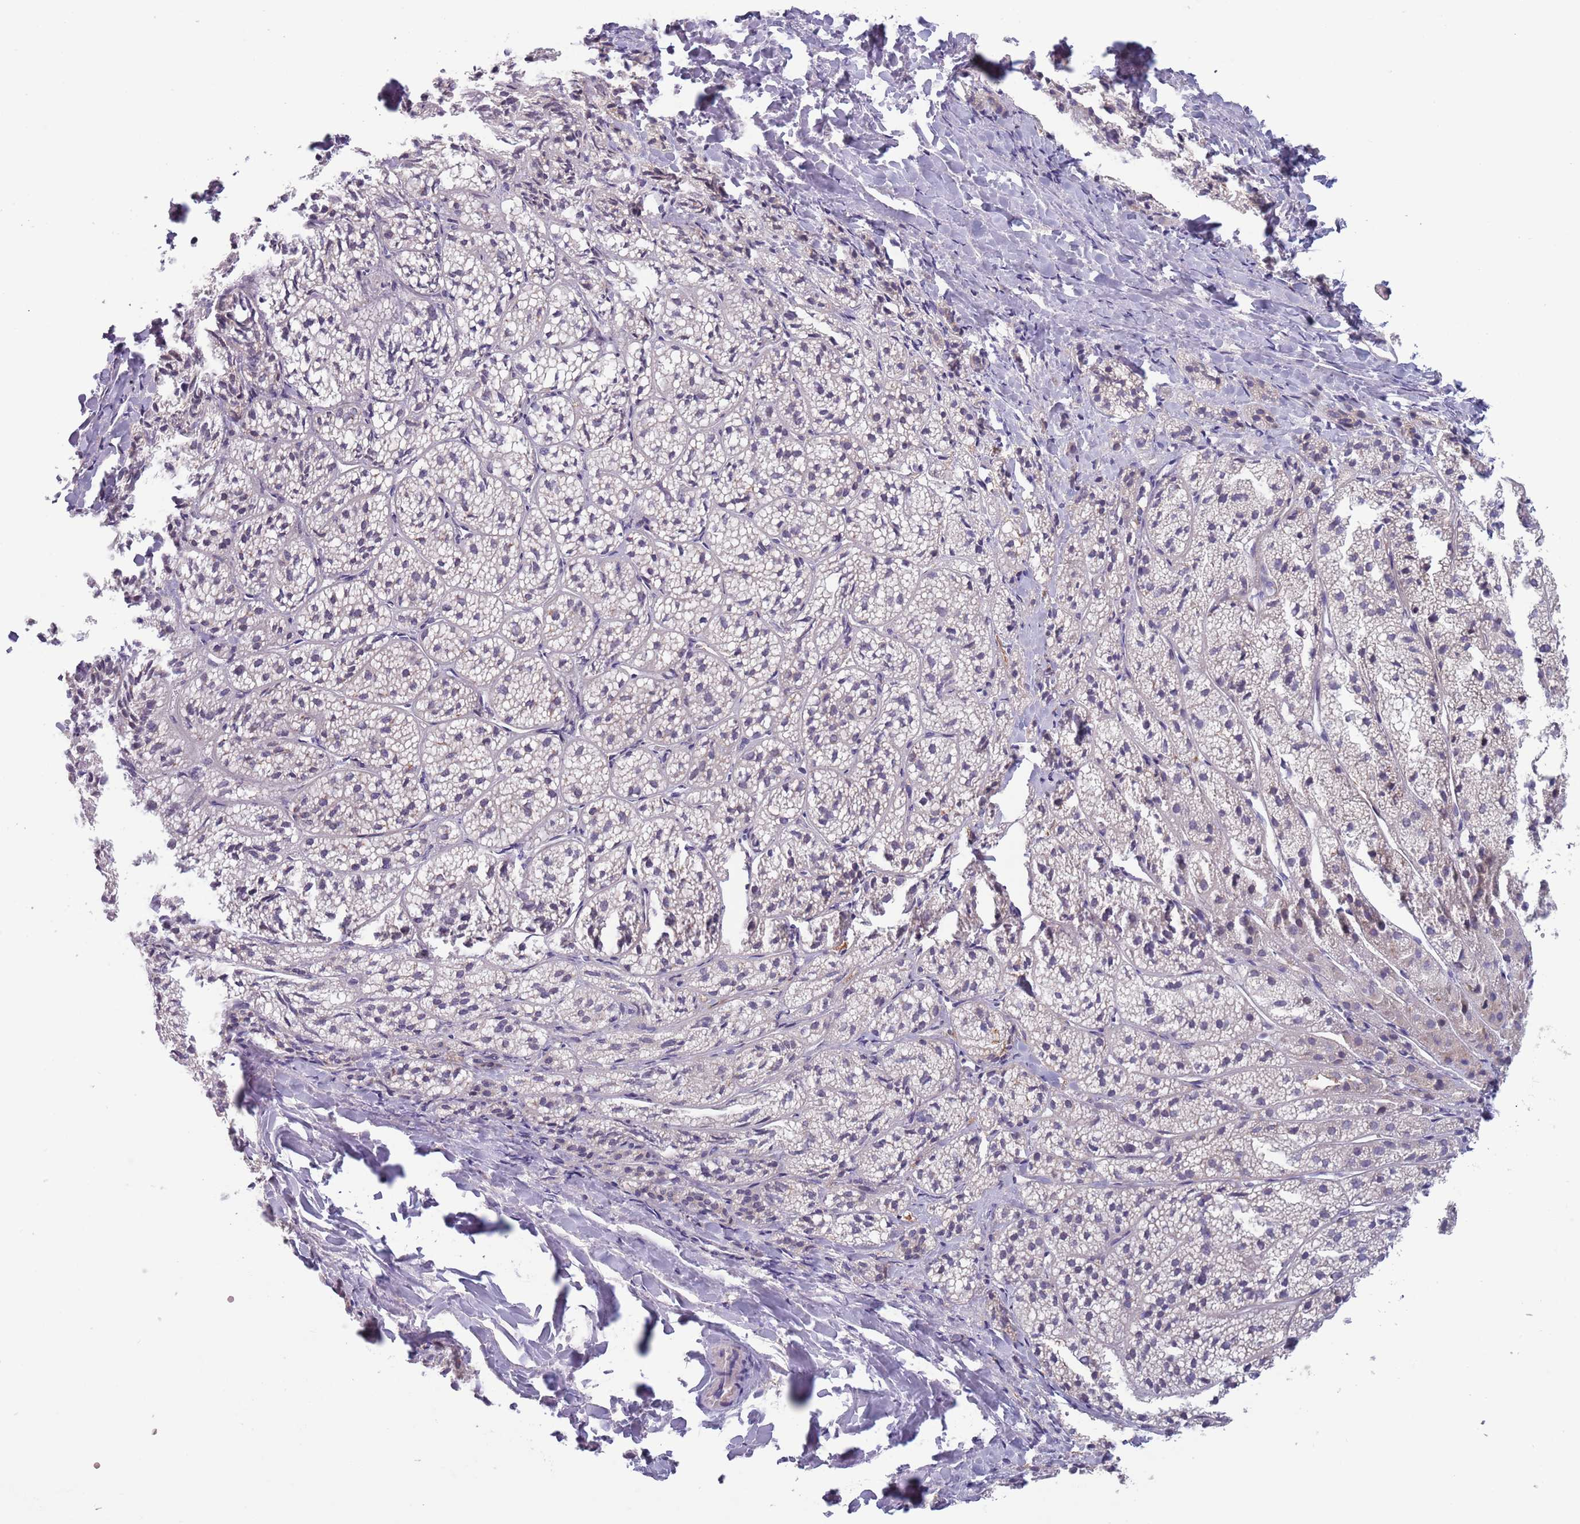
{"staining": {"intensity": "weak", "quantity": "<25%", "location": "cytoplasmic/membranous"}, "tissue": "adrenal gland", "cell_type": "Glandular cells", "image_type": "normal", "snomed": [{"axis": "morphology", "description": "Normal tissue, NOS"}, {"axis": "topography", "description": "Adrenal gland"}], "caption": "High power microscopy micrograph of an immunohistochemistry micrograph of benign adrenal gland, revealing no significant staining in glandular cells.", "gene": "CLNS1A", "patient": {"sex": "female", "age": 44}}